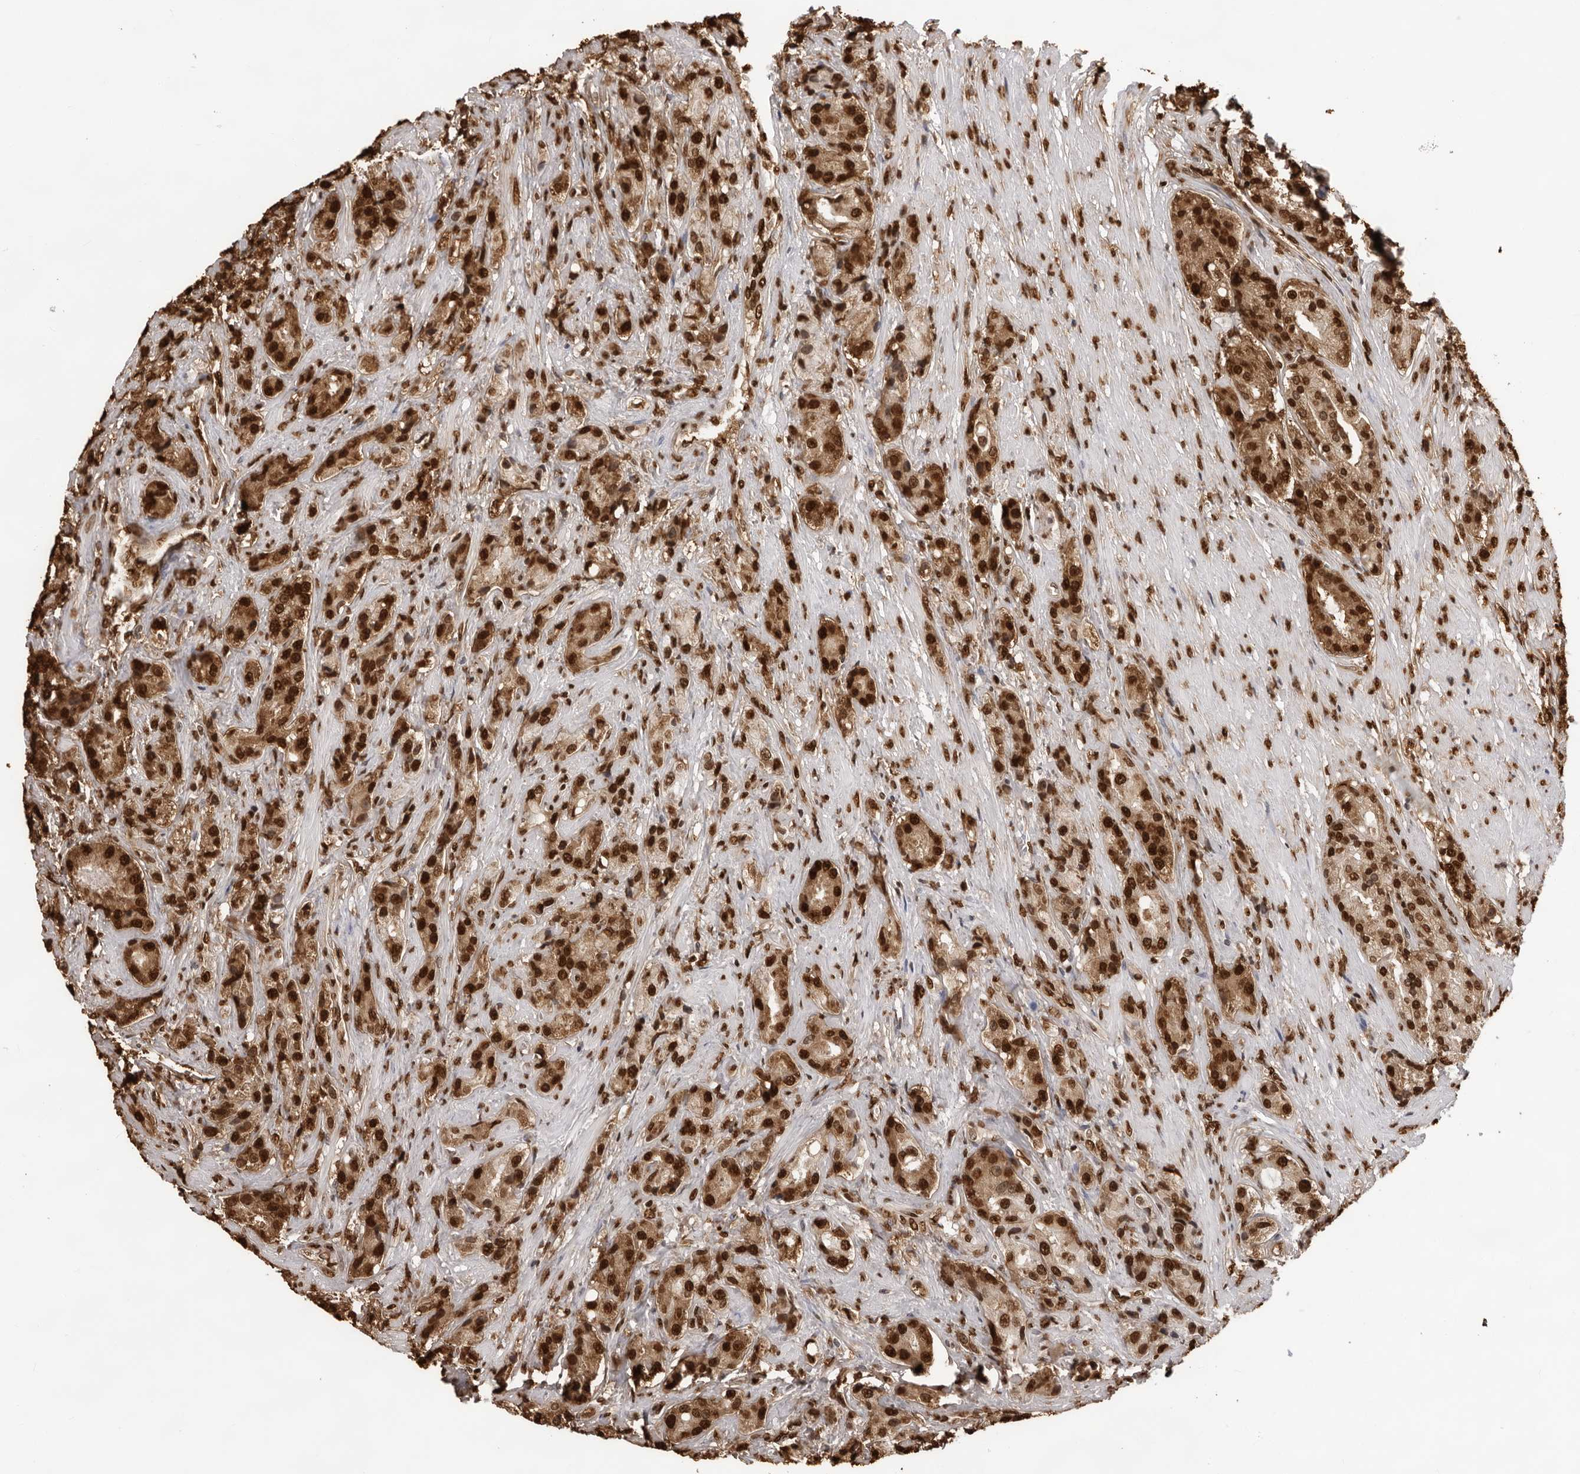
{"staining": {"intensity": "strong", "quantity": ">75%", "location": "cytoplasmic/membranous,nuclear"}, "tissue": "prostate cancer", "cell_type": "Tumor cells", "image_type": "cancer", "snomed": [{"axis": "morphology", "description": "Adenocarcinoma, High grade"}, {"axis": "topography", "description": "Prostate"}], "caption": "Tumor cells exhibit high levels of strong cytoplasmic/membranous and nuclear staining in about >75% of cells in high-grade adenocarcinoma (prostate). The staining is performed using DAB brown chromogen to label protein expression. The nuclei are counter-stained blue using hematoxylin.", "gene": "ZFP91", "patient": {"sex": "male", "age": 60}}